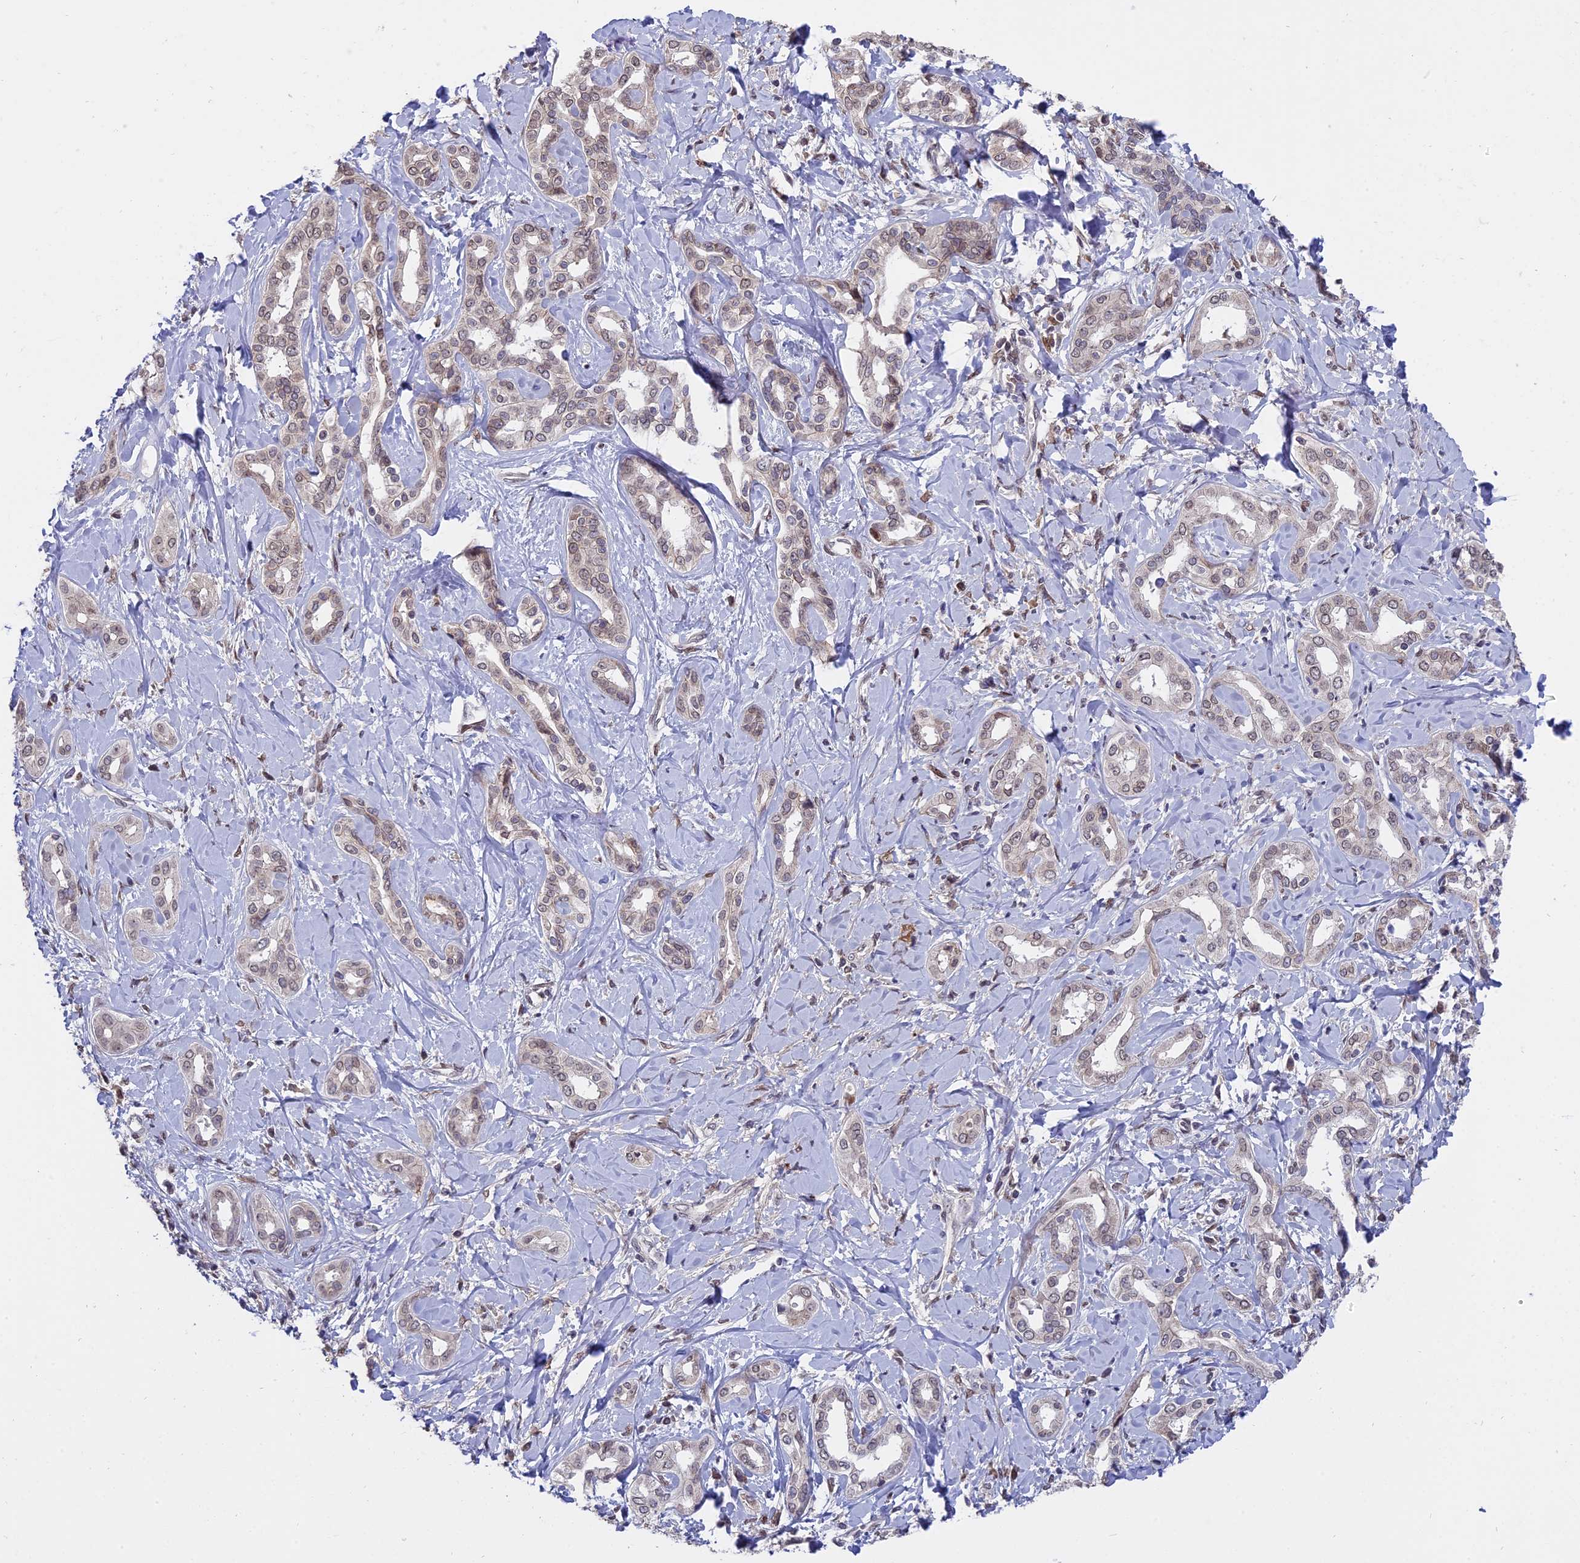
{"staining": {"intensity": "weak", "quantity": "25%-75%", "location": "nuclear"}, "tissue": "liver cancer", "cell_type": "Tumor cells", "image_type": "cancer", "snomed": [{"axis": "morphology", "description": "Cholangiocarcinoma"}, {"axis": "topography", "description": "Liver"}], "caption": "Tumor cells display low levels of weak nuclear positivity in approximately 25%-75% of cells in human liver cholangiocarcinoma.", "gene": "PYGO1", "patient": {"sex": "female", "age": 77}}